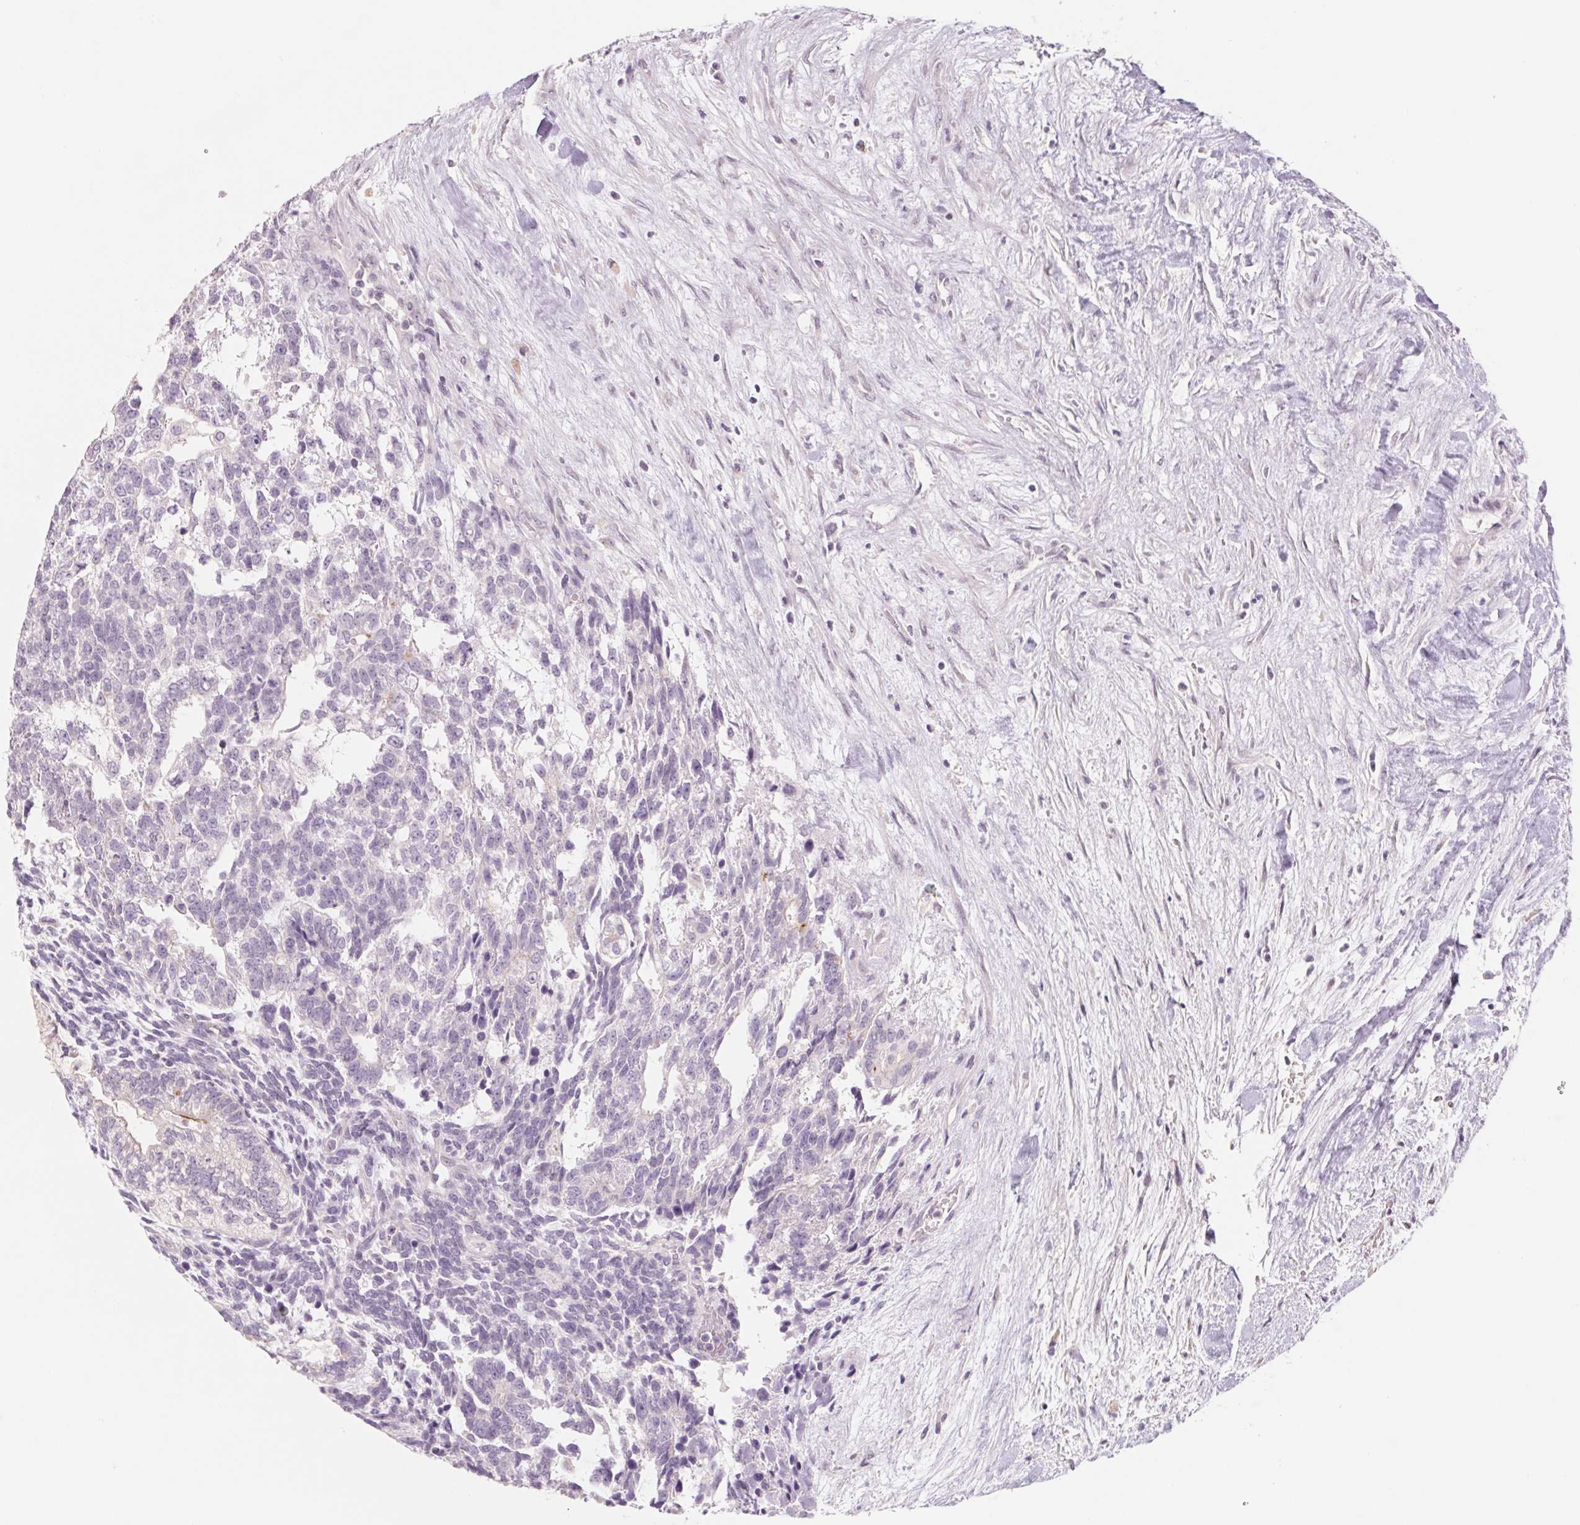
{"staining": {"intensity": "negative", "quantity": "none", "location": "none"}, "tissue": "testis cancer", "cell_type": "Tumor cells", "image_type": "cancer", "snomed": [{"axis": "morphology", "description": "Carcinoma, Embryonal, NOS"}, {"axis": "topography", "description": "Testis"}], "caption": "The photomicrograph demonstrates no staining of tumor cells in embryonal carcinoma (testis). (Stains: DAB immunohistochemistry (IHC) with hematoxylin counter stain, Microscopy: brightfield microscopy at high magnification).", "gene": "POU1F1", "patient": {"sex": "male", "age": 23}}